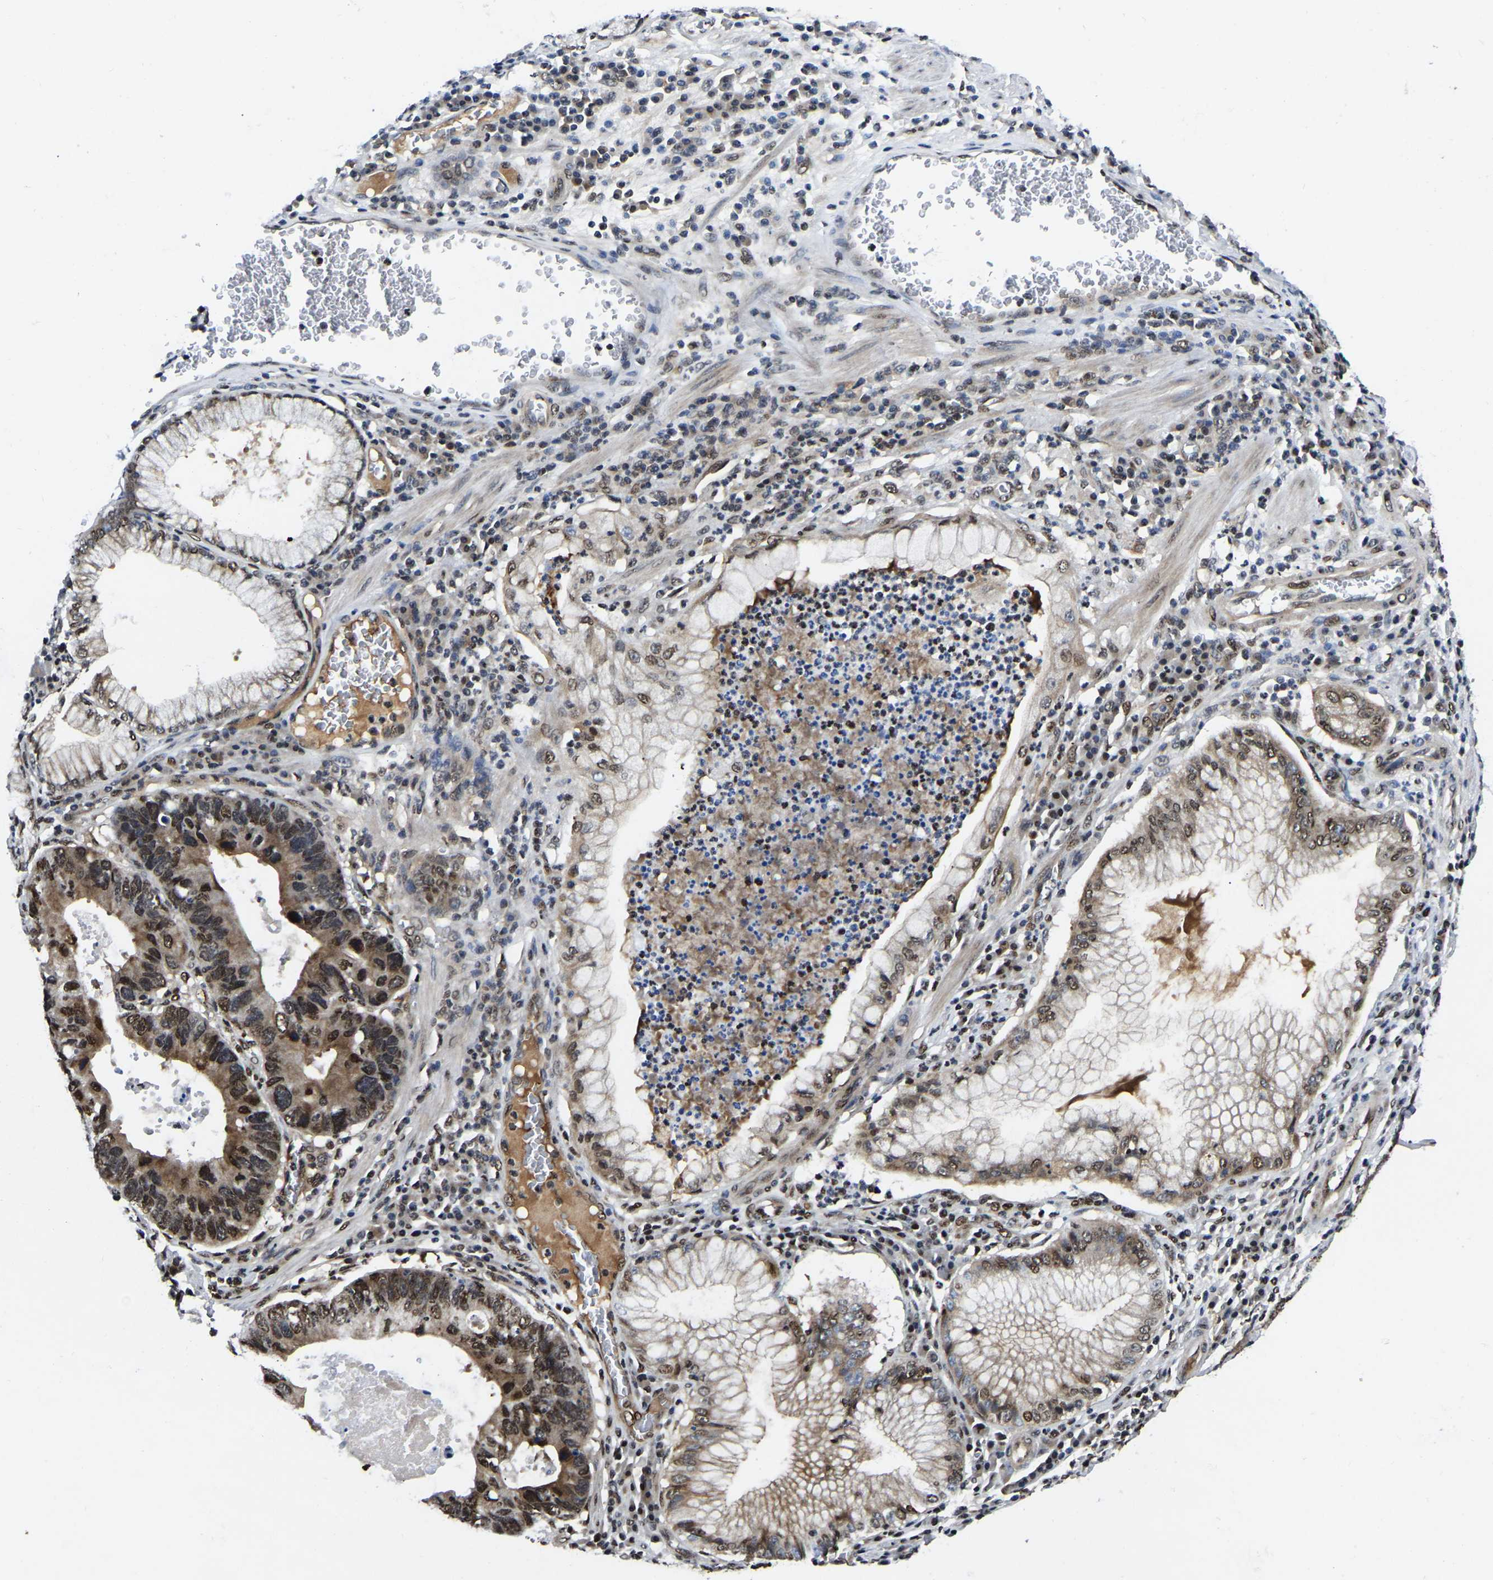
{"staining": {"intensity": "moderate", "quantity": ">75%", "location": "cytoplasmic/membranous,nuclear"}, "tissue": "stomach cancer", "cell_type": "Tumor cells", "image_type": "cancer", "snomed": [{"axis": "morphology", "description": "Adenocarcinoma, NOS"}, {"axis": "topography", "description": "Stomach"}], "caption": "Stomach adenocarcinoma stained with DAB (3,3'-diaminobenzidine) IHC exhibits medium levels of moderate cytoplasmic/membranous and nuclear staining in approximately >75% of tumor cells. Immunohistochemistry (ihc) stains the protein in brown and the nuclei are stained blue.", "gene": "TRIM35", "patient": {"sex": "male", "age": 59}}